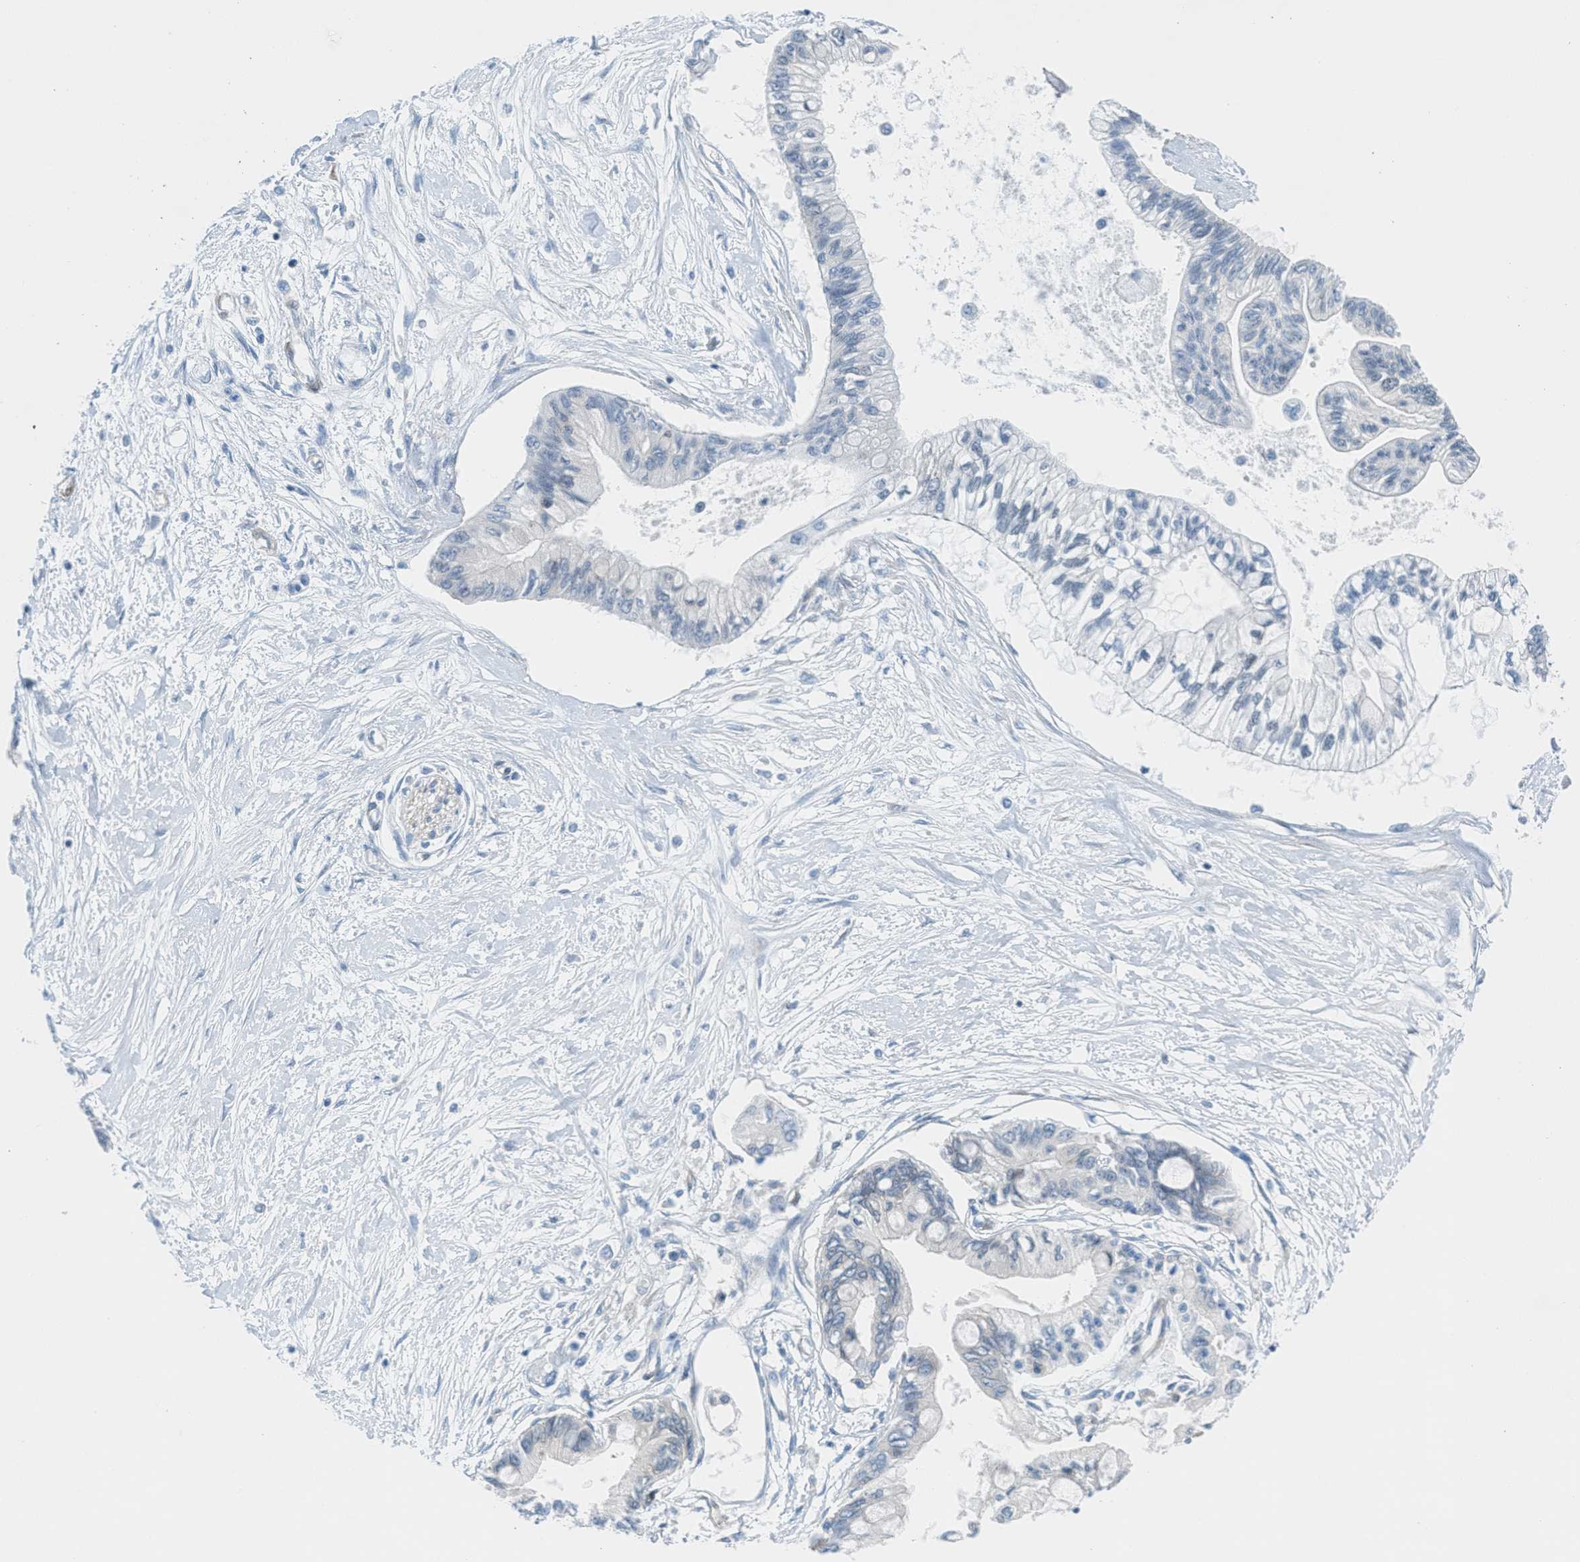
{"staining": {"intensity": "negative", "quantity": "none", "location": "none"}, "tissue": "pancreatic cancer", "cell_type": "Tumor cells", "image_type": "cancer", "snomed": [{"axis": "morphology", "description": "Adenocarcinoma, NOS"}, {"axis": "topography", "description": "Pancreas"}], "caption": "High magnification brightfield microscopy of pancreatic cancer stained with DAB (brown) and counterstained with hematoxylin (blue): tumor cells show no significant positivity.", "gene": "MAPRE2", "patient": {"sex": "female", "age": 77}}